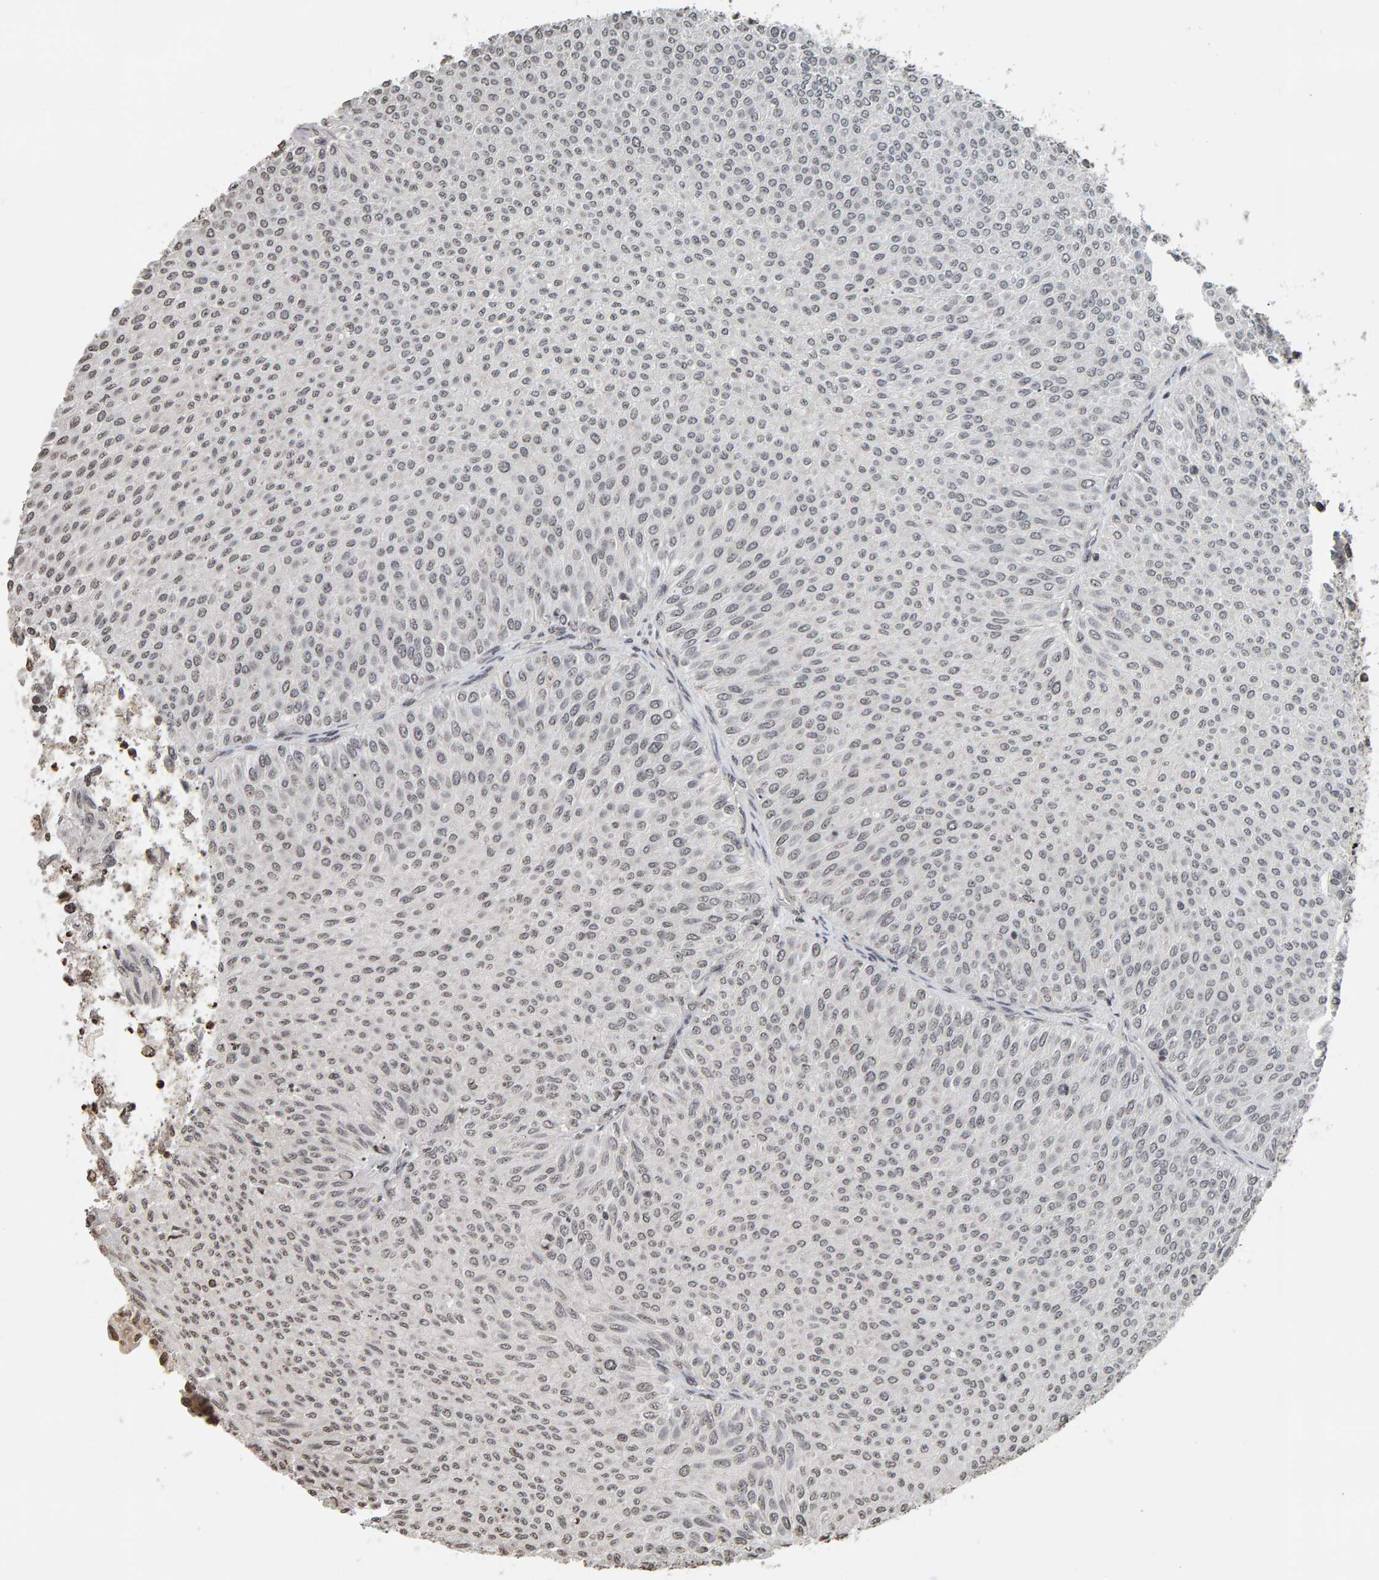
{"staining": {"intensity": "weak", "quantity": "25%-75%", "location": "nuclear"}, "tissue": "urothelial cancer", "cell_type": "Tumor cells", "image_type": "cancer", "snomed": [{"axis": "morphology", "description": "Urothelial carcinoma, Low grade"}, {"axis": "topography", "description": "Urinary bladder"}], "caption": "Tumor cells exhibit weak nuclear staining in approximately 25%-75% of cells in urothelial cancer.", "gene": "AFF4", "patient": {"sex": "male", "age": 78}}